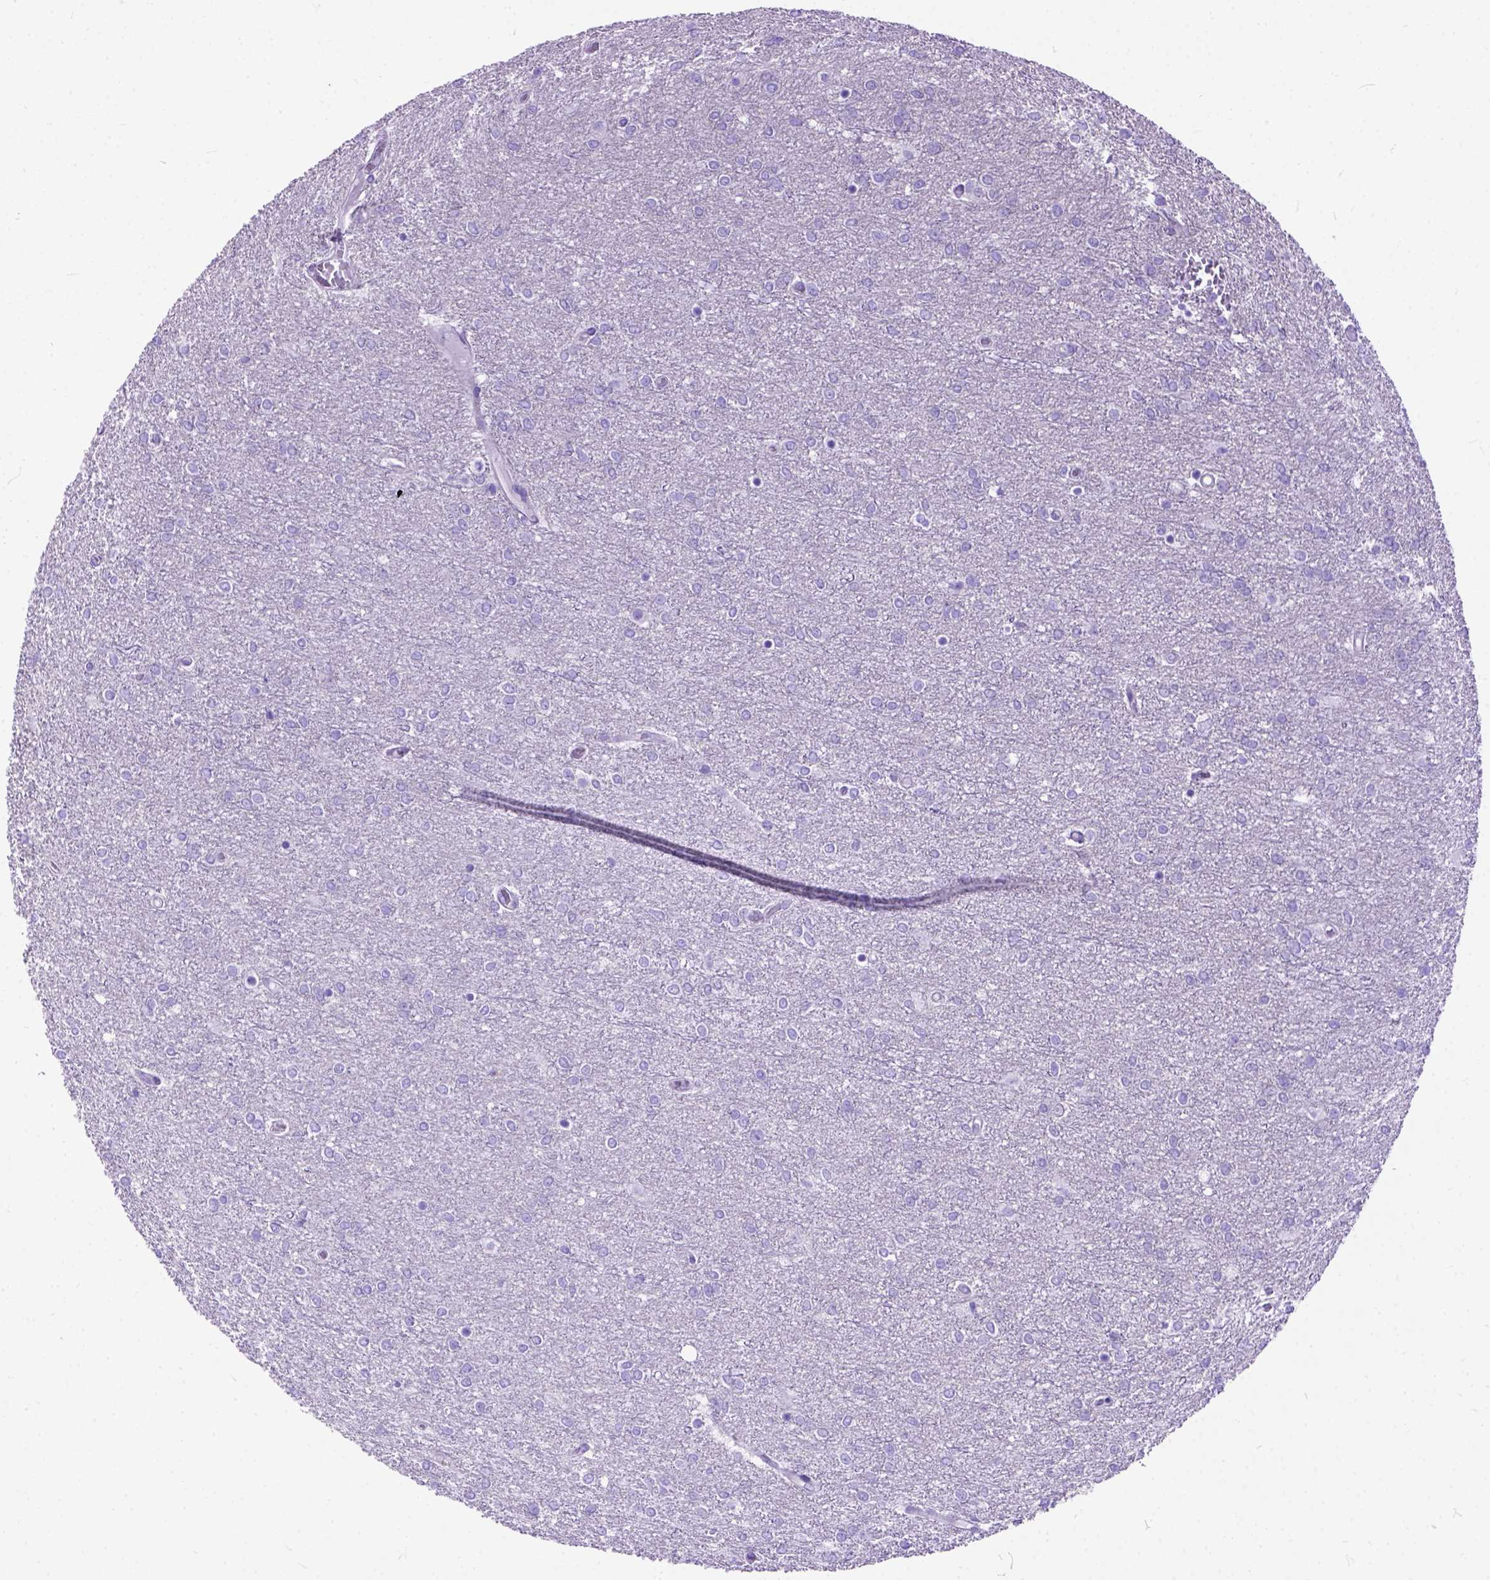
{"staining": {"intensity": "negative", "quantity": "none", "location": "none"}, "tissue": "glioma", "cell_type": "Tumor cells", "image_type": "cancer", "snomed": [{"axis": "morphology", "description": "Glioma, malignant, High grade"}, {"axis": "topography", "description": "Brain"}], "caption": "Immunohistochemistry (IHC) of glioma demonstrates no positivity in tumor cells.", "gene": "ODAD3", "patient": {"sex": "female", "age": 61}}